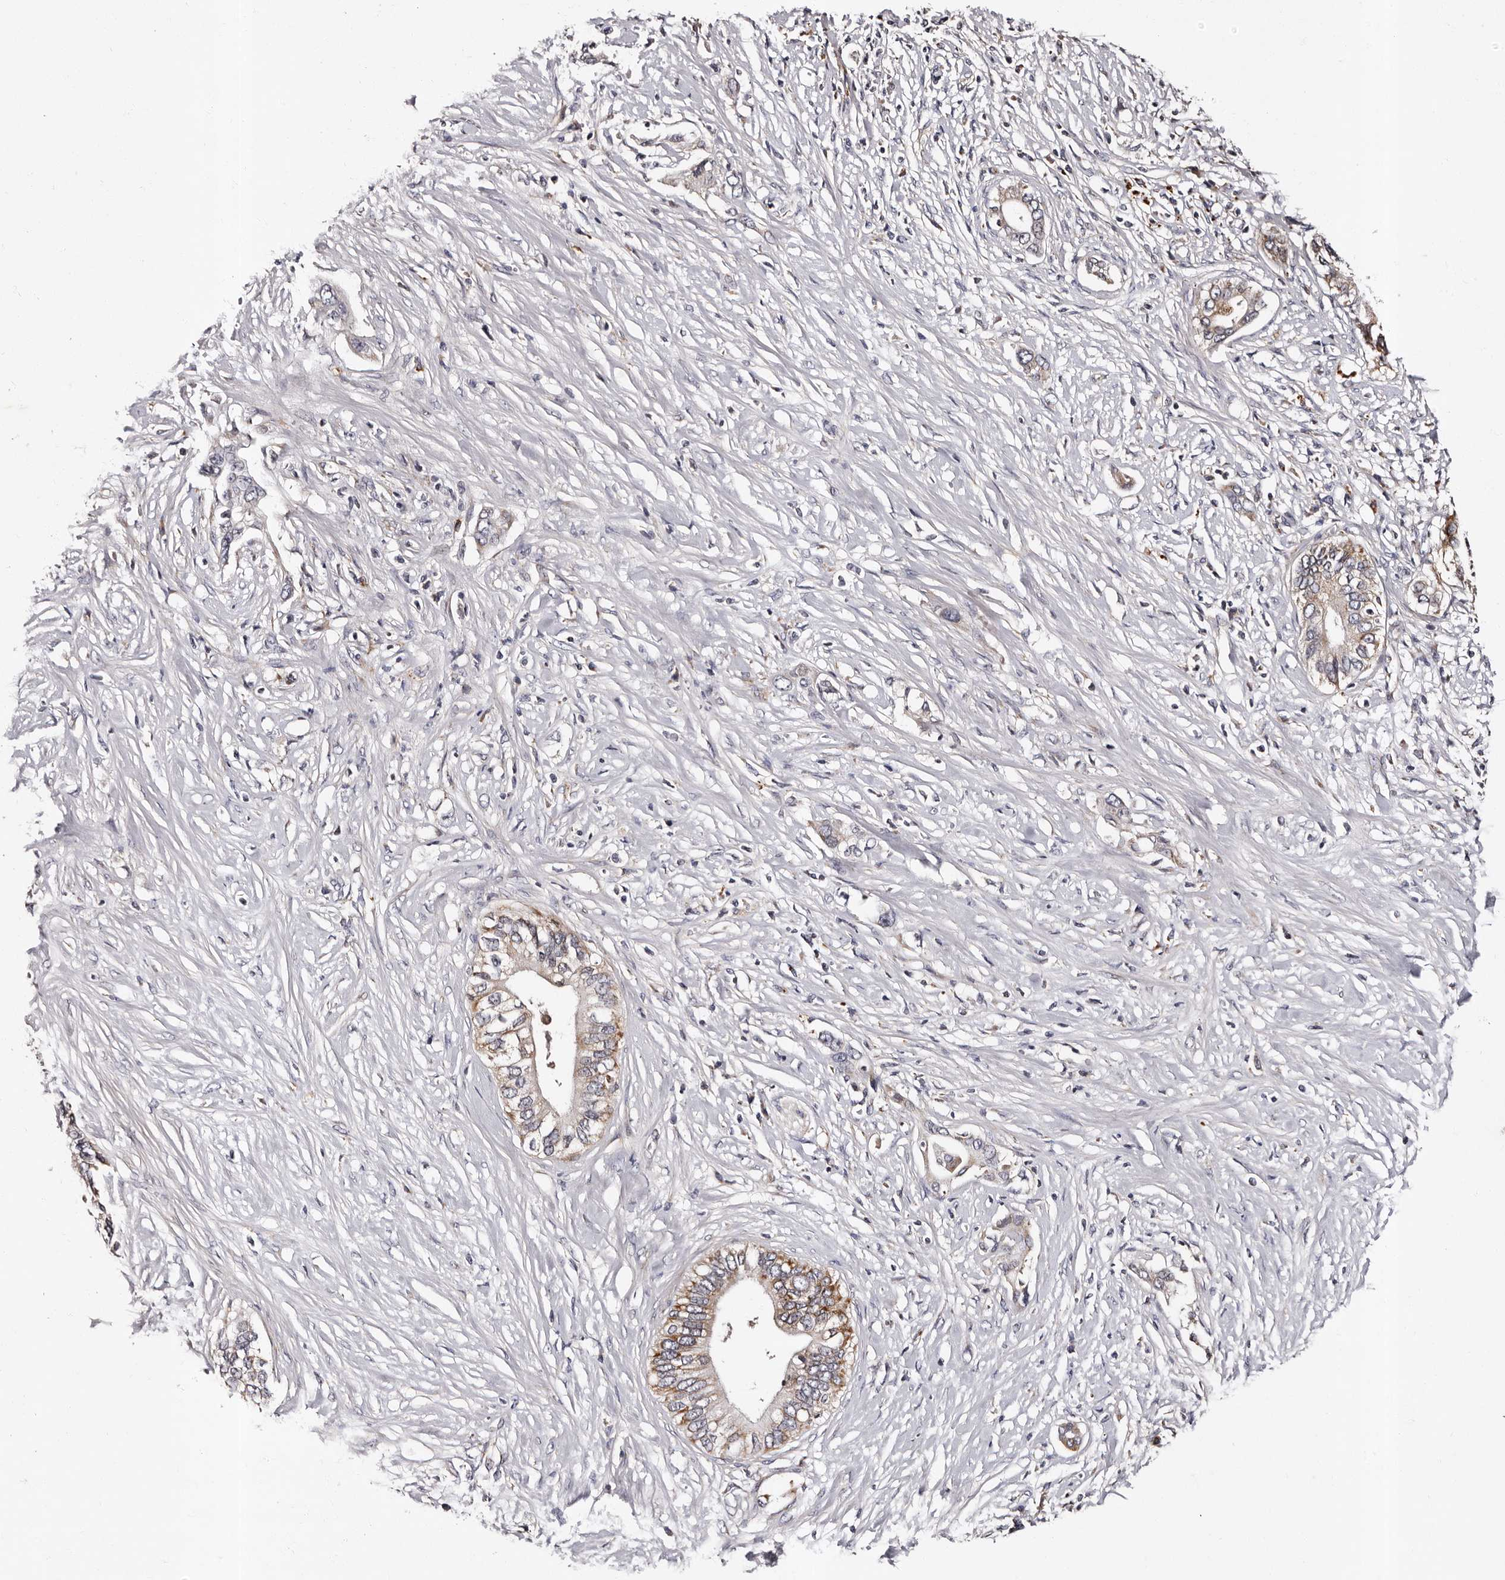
{"staining": {"intensity": "weak", "quantity": "<25%", "location": "cytoplasmic/membranous"}, "tissue": "pancreatic cancer", "cell_type": "Tumor cells", "image_type": "cancer", "snomed": [{"axis": "morphology", "description": "Normal tissue, NOS"}, {"axis": "morphology", "description": "Adenocarcinoma, NOS"}, {"axis": "topography", "description": "Pancreas"}, {"axis": "topography", "description": "Peripheral nerve tissue"}], "caption": "DAB (3,3'-diaminobenzidine) immunohistochemical staining of pancreatic cancer (adenocarcinoma) demonstrates no significant expression in tumor cells.", "gene": "ADCK5", "patient": {"sex": "male", "age": 59}}